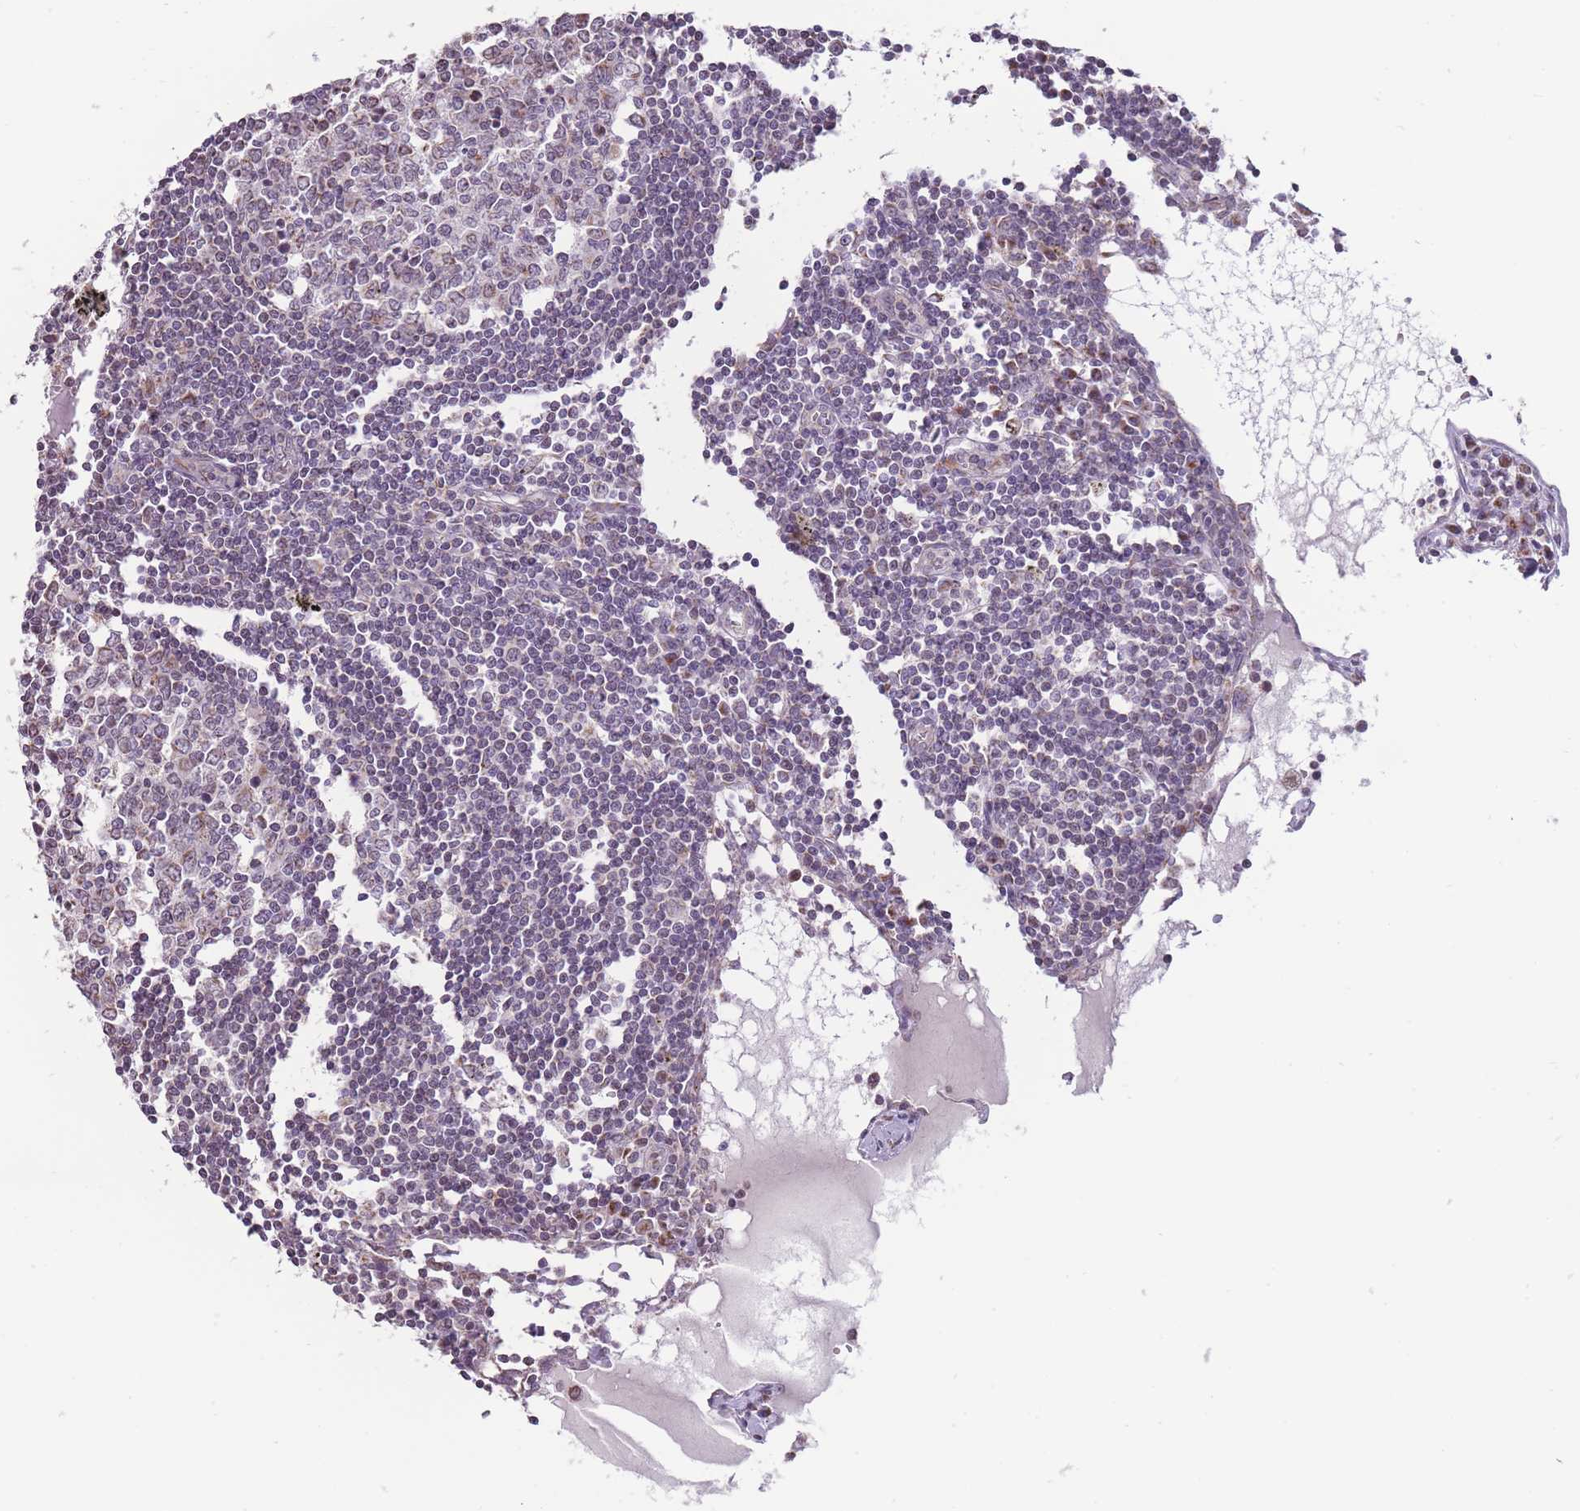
{"staining": {"intensity": "weak", "quantity": "<25%", "location": "cytoplasmic/membranous"}, "tissue": "lymph node", "cell_type": "Germinal center cells", "image_type": "normal", "snomed": [{"axis": "morphology", "description": "Normal tissue, NOS"}, {"axis": "topography", "description": "Lymph node"}], "caption": "This is an immunohistochemistry (IHC) photomicrograph of benign lymph node. There is no staining in germinal center cells.", "gene": "NELL1", "patient": {"sex": "male", "age": 74}}